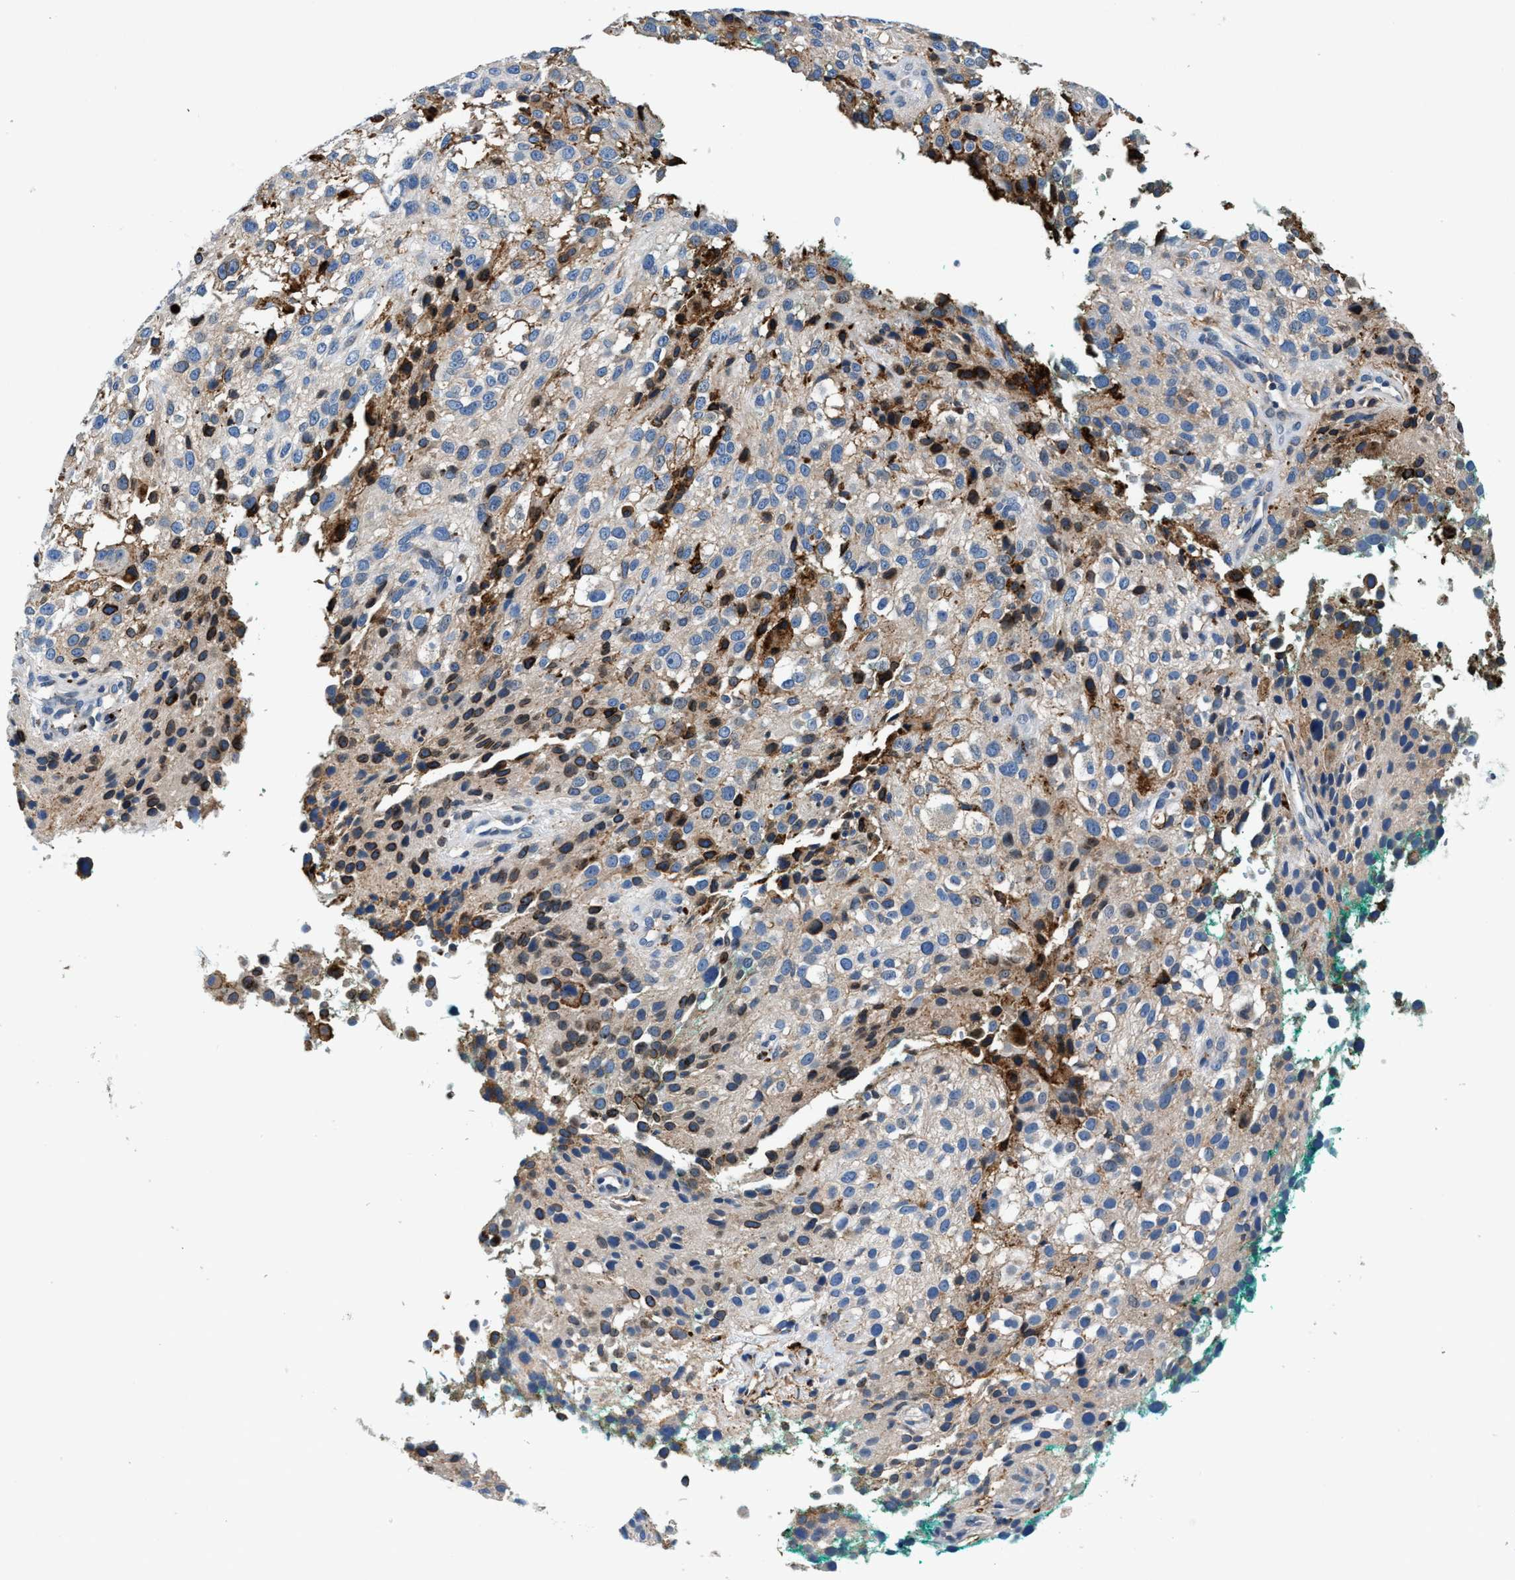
{"staining": {"intensity": "moderate", "quantity": "<25%", "location": "cytoplasmic/membranous"}, "tissue": "melanoma", "cell_type": "Tumor cells", "image_type": "cancer", "snomed": [{"axis": "morphology", "description": "Necrosis, NOS"}, {"axis": "morphology", "description": "Malignant melanoma, NOS"}, {"axis": "topography", "description": "Skin"}], "caption": "The histopathology image reveals a brown stain indicating the presence of a protein in the cytoplasmic/membranous of tumor cells in malignant melanoma.", "gene": "SLFN11", "patient": {"sex": "female", "age": 87}}